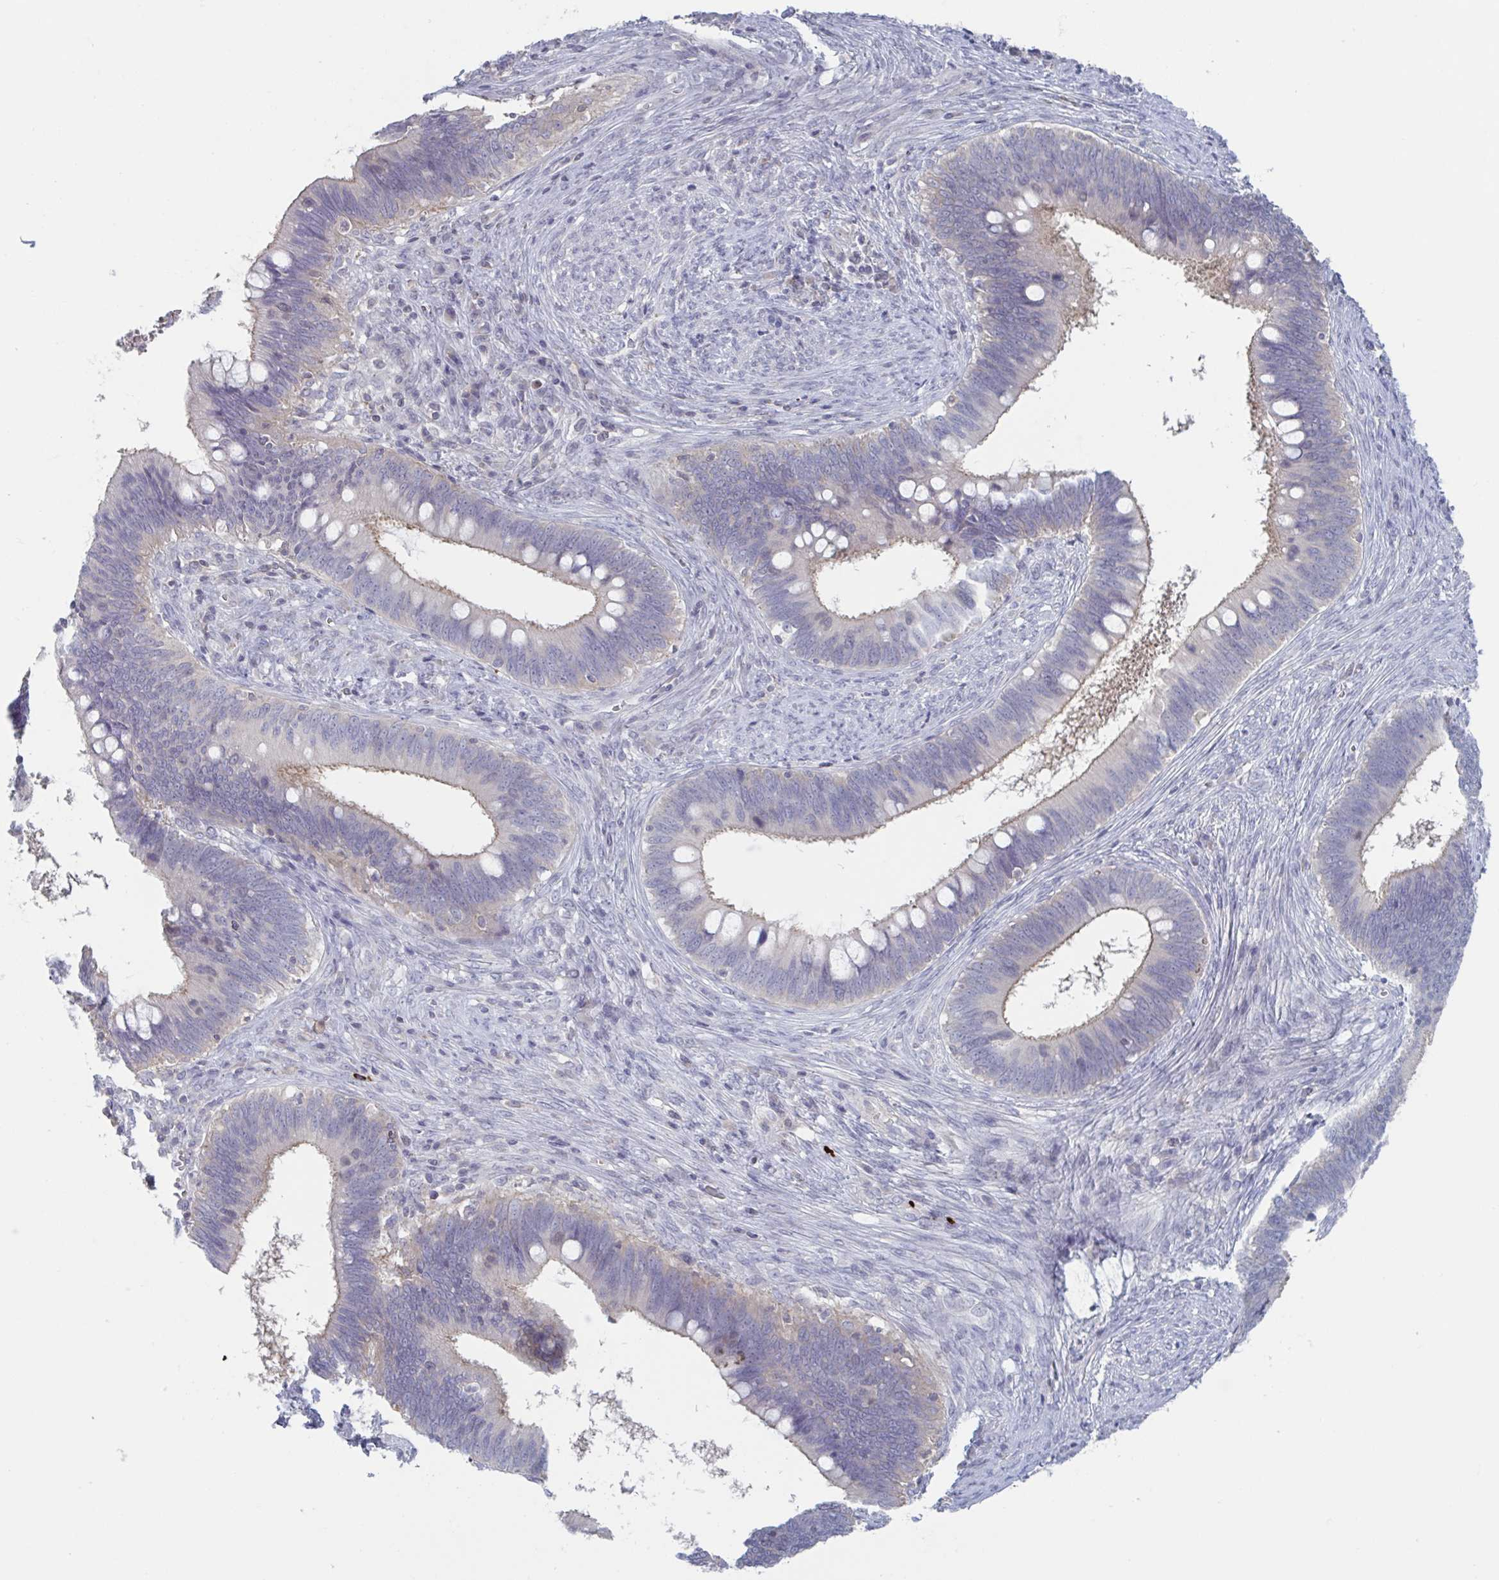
{"staining": {"intensity": "moderate", "quantity": "25%-75%", "location": "cytoplasmic/membranous"}, "tissue": "cervical cancer", "cell_type": "Tumor cells", "image_type": "cancer", "snomed": [{"axis": "morphology", "description": "Adenocarcinoma, NOS"}, {"axis": "topography", "description": "Cervix"}], "caption": "IHC of human cervical adenocarcinoma displays medium levels of moderate cytoplasmic/membranous expression in about 25%-75% of tumor cells.", "gene": "STK26", "patient": {"sex": "female", "age": 42}}